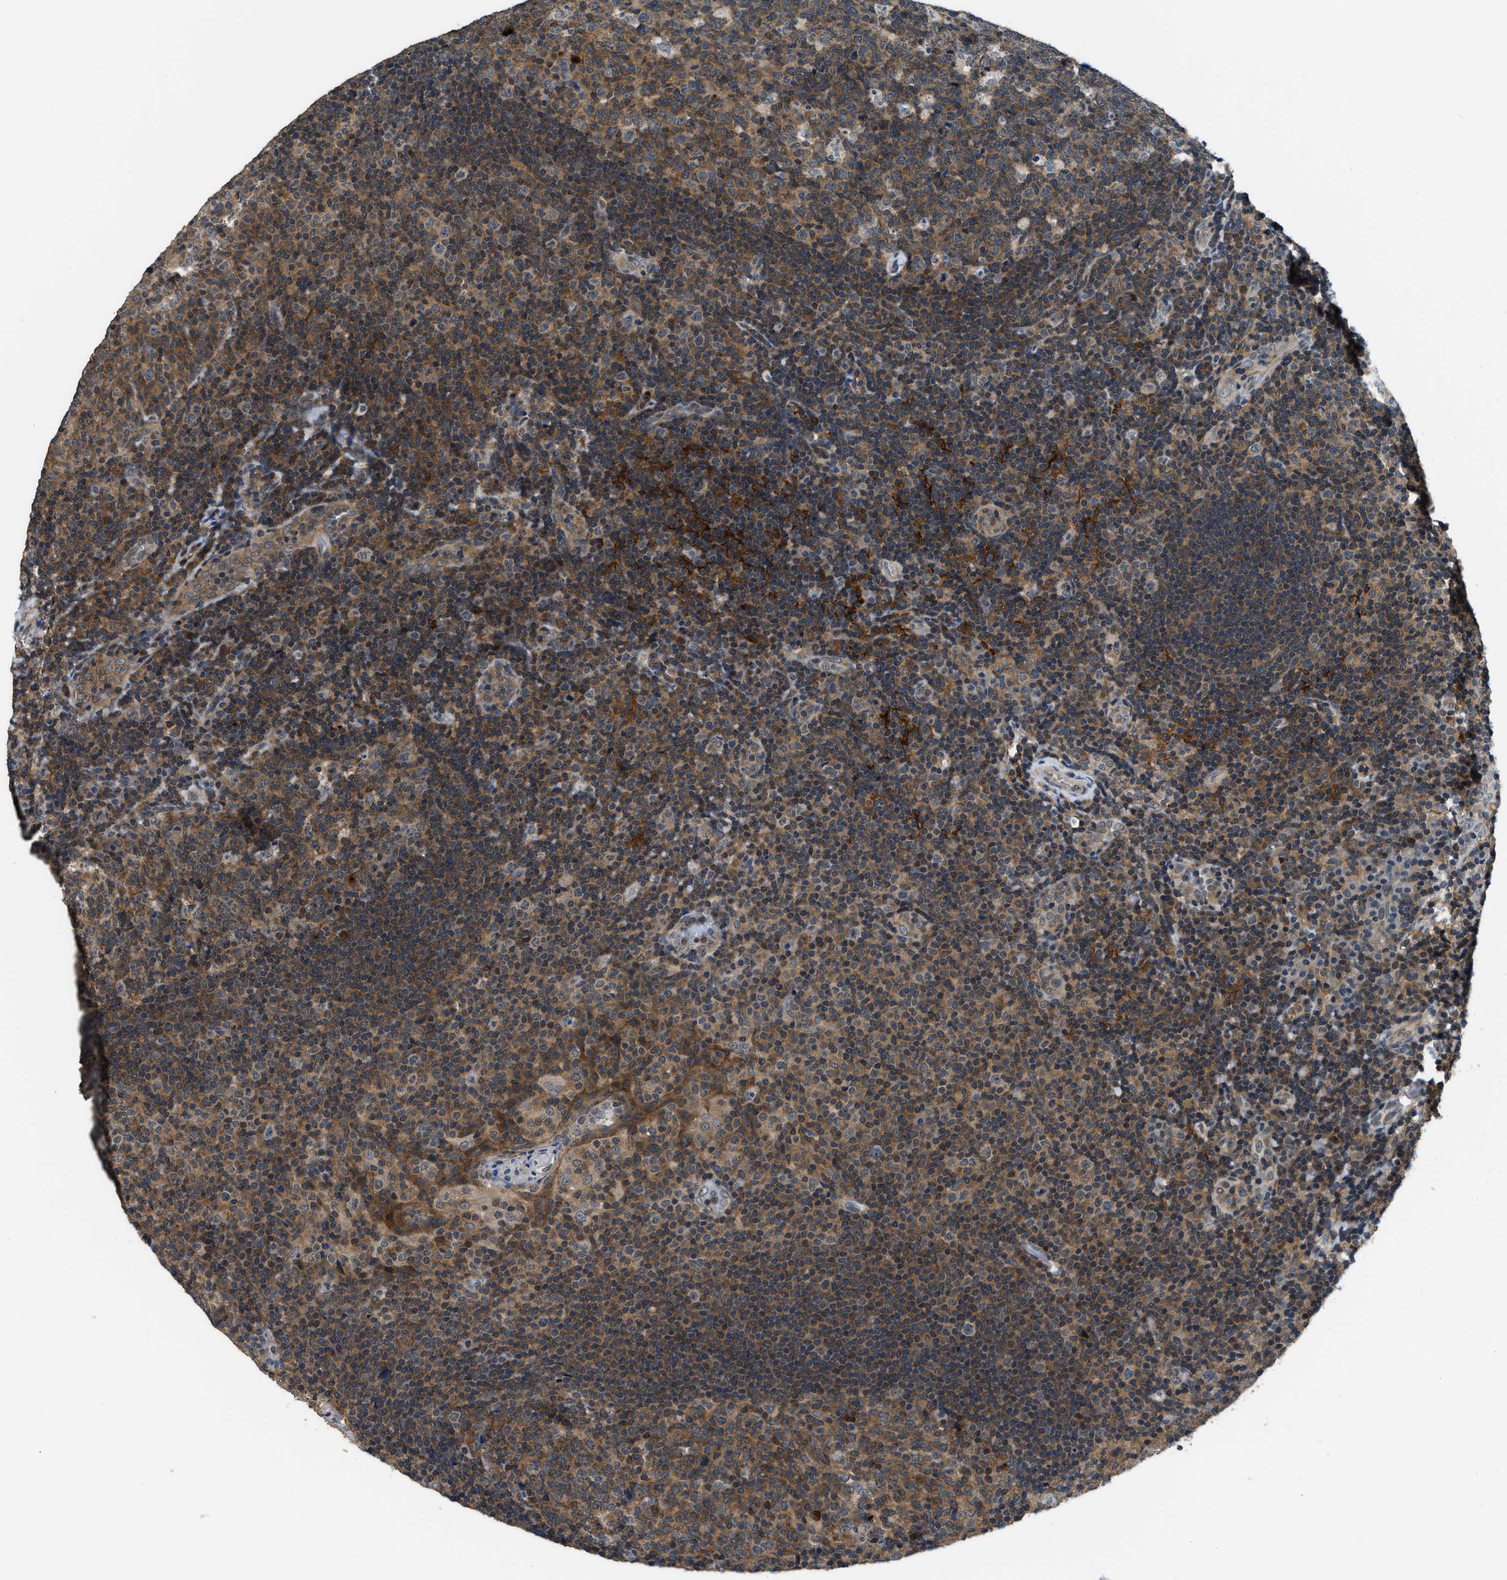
{"staining": {"intensity": "moderate", "quantity": ">75%", "location": "cytoplasmic/membranous"}, "tissue": "tonsil", "cell_type": "Germinal center cells", "image_type": "normal", "snomed": [{"axis": "morphology", "description": "Normal tissue, NOS"}, {"axis": "topography", "description": "Tonsil"}], "caption": "This photomicrograph demonstrates benign tonsil stained with immunohistochemistry to label a protein in brown. The cytoplasmic/membranous of germinal center cells show moderate positivity for the protein. Nuclei are counter-stained blue.", "gene": "MTMR1", "patient": {"sex": "male", "age": 17}}